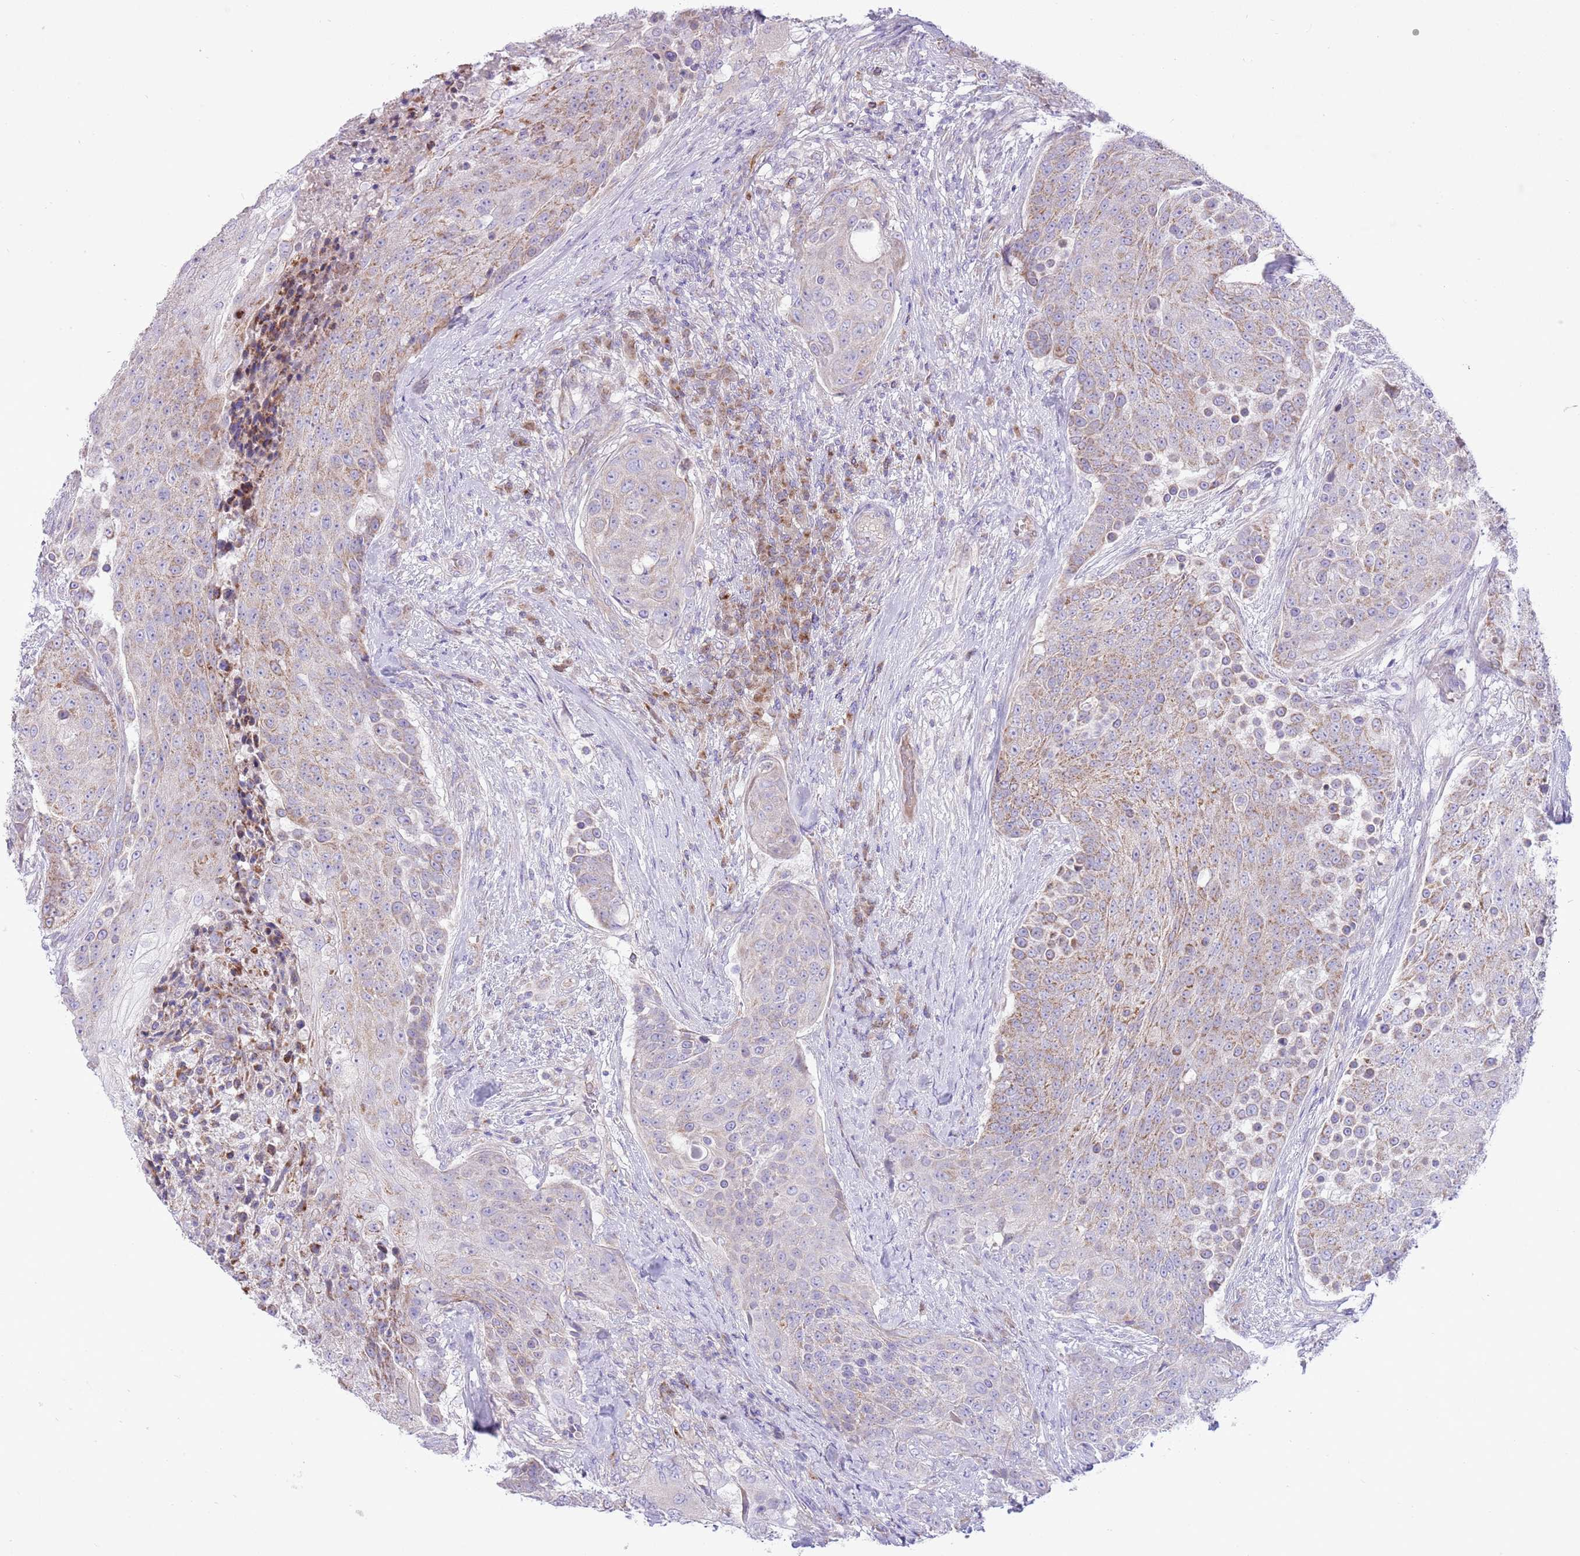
{"staining": {"intensity": "moderate", "quantity": "25%-75%", "location": "cytoplasmic/membranous"}, "tissue": "urothelial cancer", "cell_type": "Tumor cells", "image_type": "cancer", "snomed": [{"axis": "morphology", "description": "Urothelial carcinoma, High grade"}, {"axis": "topography", "description": "Urinary bladder"}], "caption": "This is an image of immunohistochemistry (IHC) staining of urothelial carcinoma (high-grade), which shows moderate expression in the cytoplasmic/membranous of tumor cells.", "gene": "OAZ2", "patient": {"sex": "female", "age": 63}}